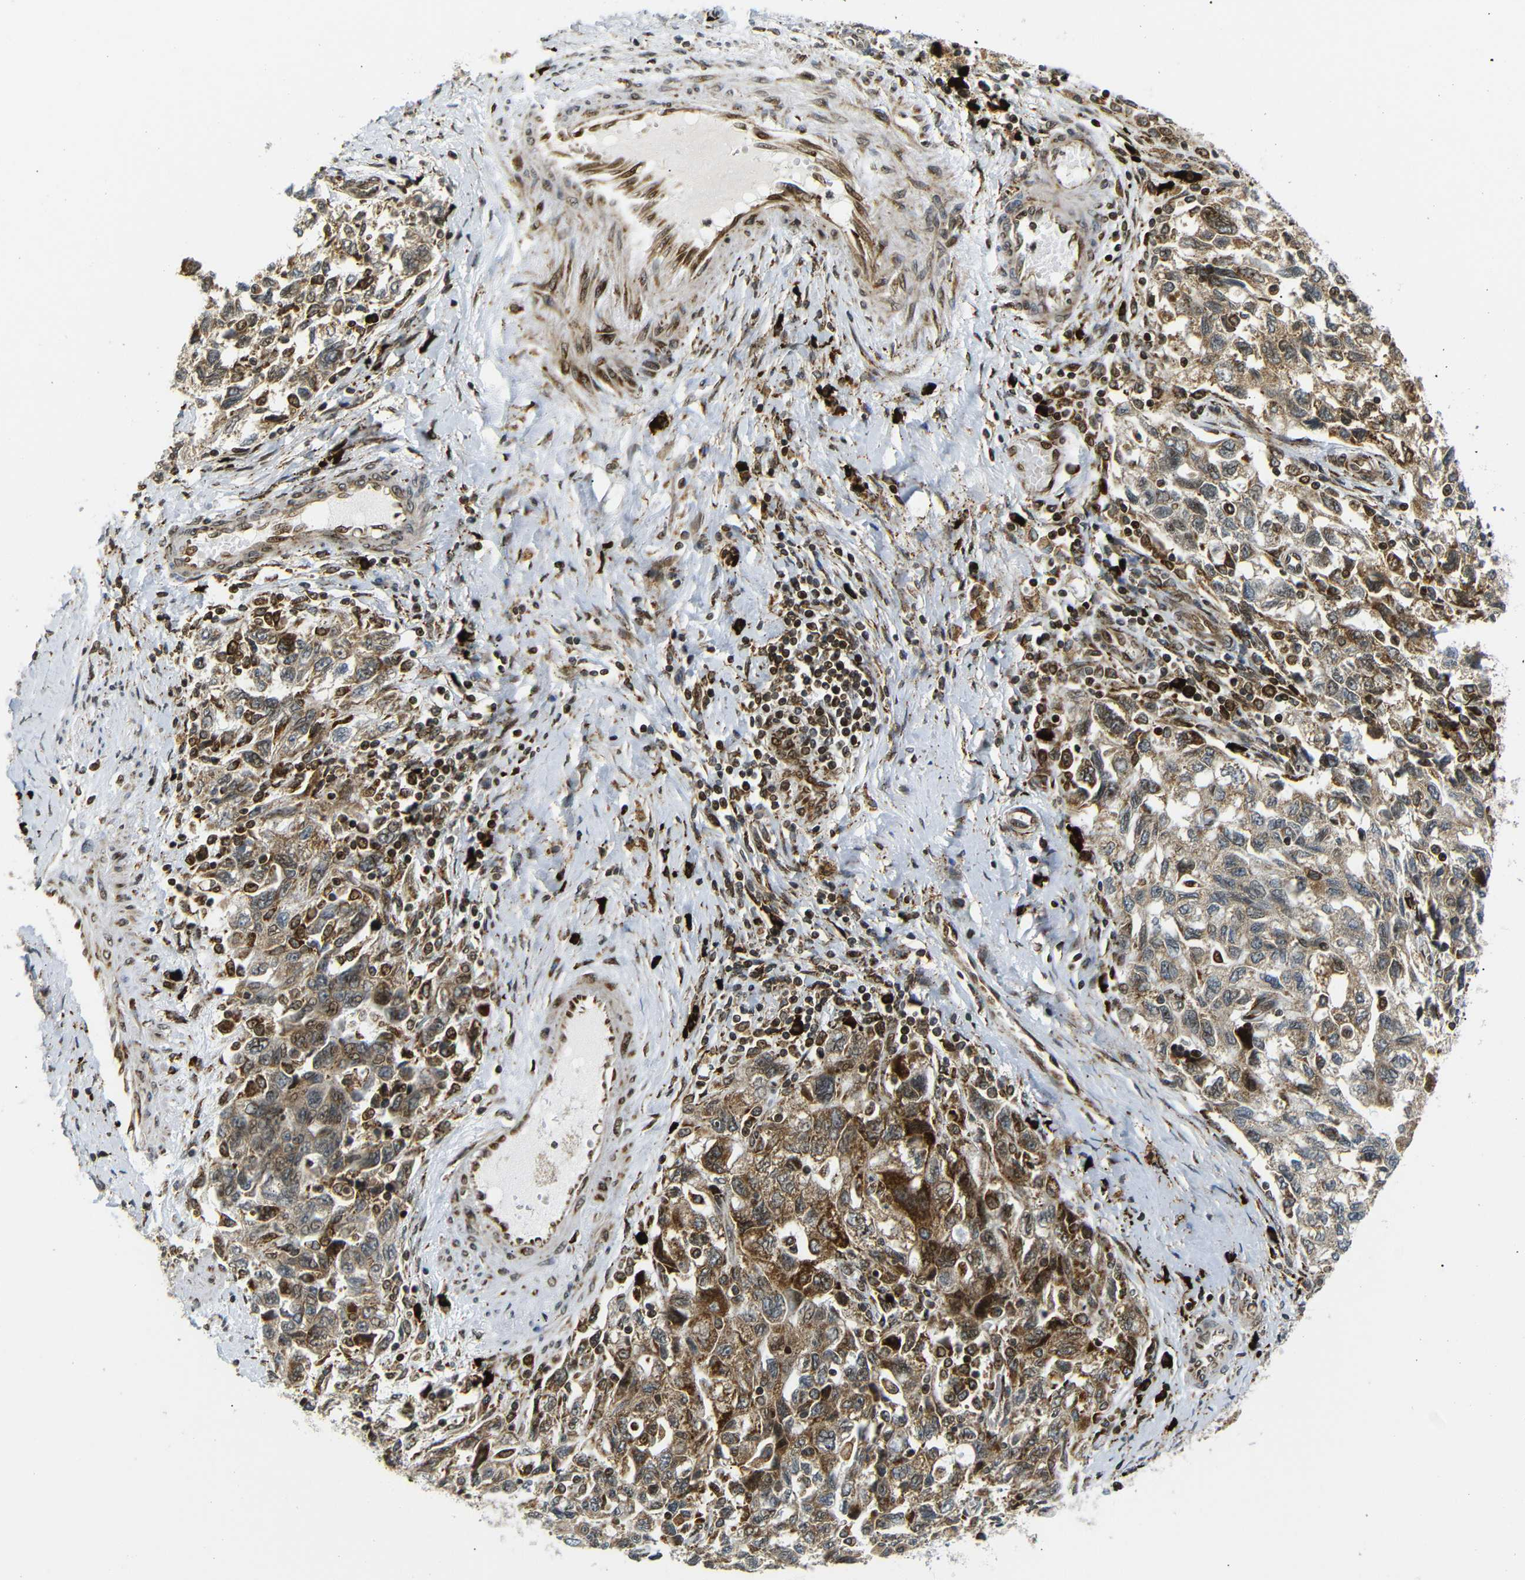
{"staining": {"intensity": "moderate", "quantity": ">75%", "location": "cytoplasmic/membranous,nuclear"}, "tissue": "ovarian cancer", "cell_type": "Tumor cells", "image_type": "cancer", "snomed": [{"axis": "morphology", "description": "Carcinoma, NOS"}, {"axis": "morphology", "description": "Cystadenocarcinoma, serous, NOS"}, {"axis": "topography", "description": "Ovary"}], "caption": "Moderate cytoplasmic/membranous and nuclear protein expression is appreciated in about >75% of tumor cells in serous cystadenocarcinoma (ovarian). Nuclei are stained in blue.", "gene": "SPCS2", "patient": {"sex": "female", "age": 69}}